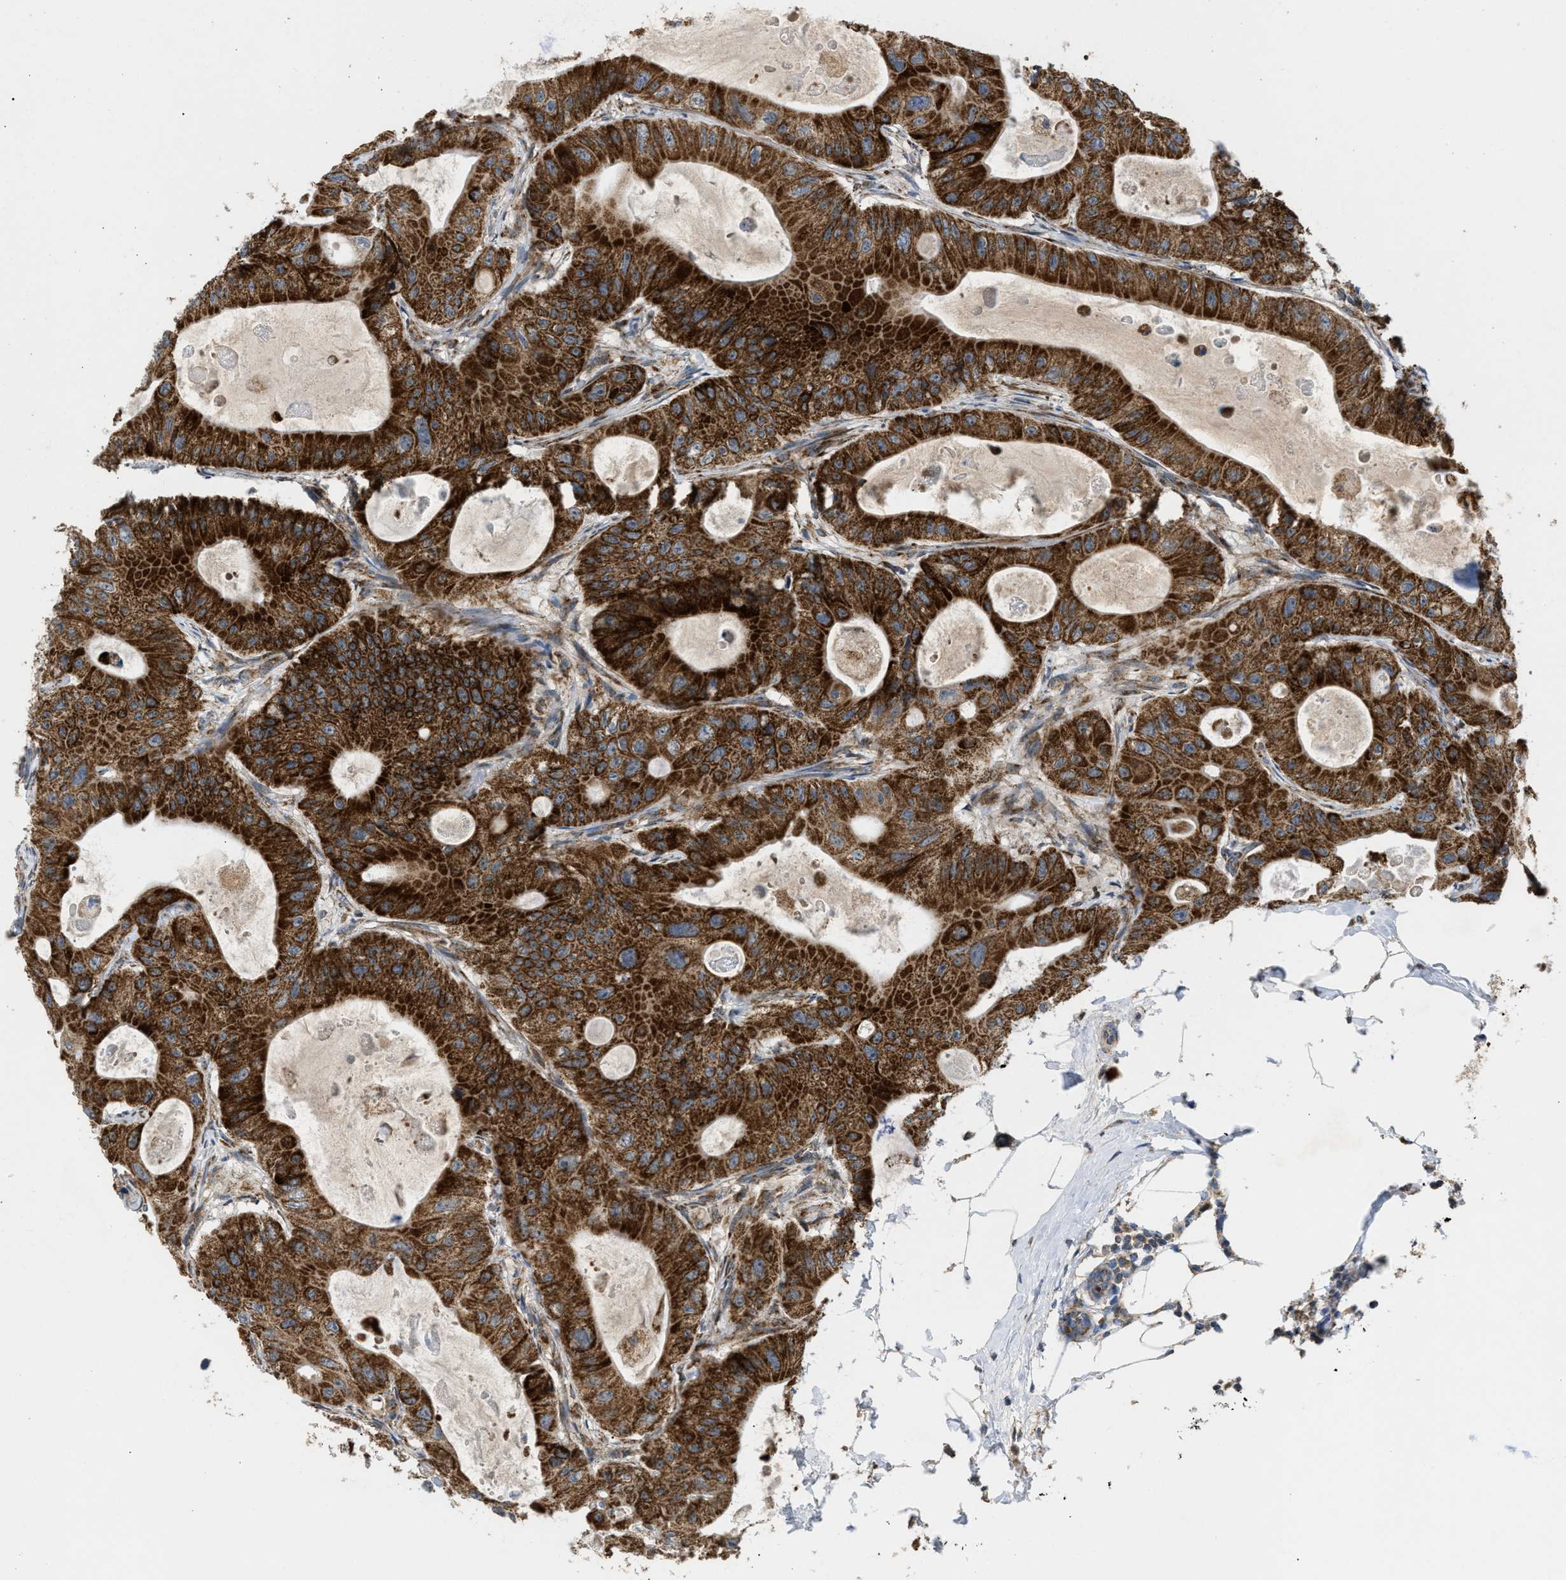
{"staining": {"intensity": "strong", "quantity": ">75%", "location": "cytoplasmic/membranous"}, "tissue": "colorectal cancer", "cell_type": "Tumor cells", "image_type": "cancer", "snomed": [{"axis": "morphology", "description": "Adenocarcinoma, NOS"}, {"axis": "topography", "description": "Colon"}], "caption": "Colorectal cancer (adenocarcinoma) stained with a brown dye shows strong cytoplasmic/membranous positive positivity in about >75% of tumor cells.", "gene": "TACO1", "patient": {"sex": "female", "age": 46}}